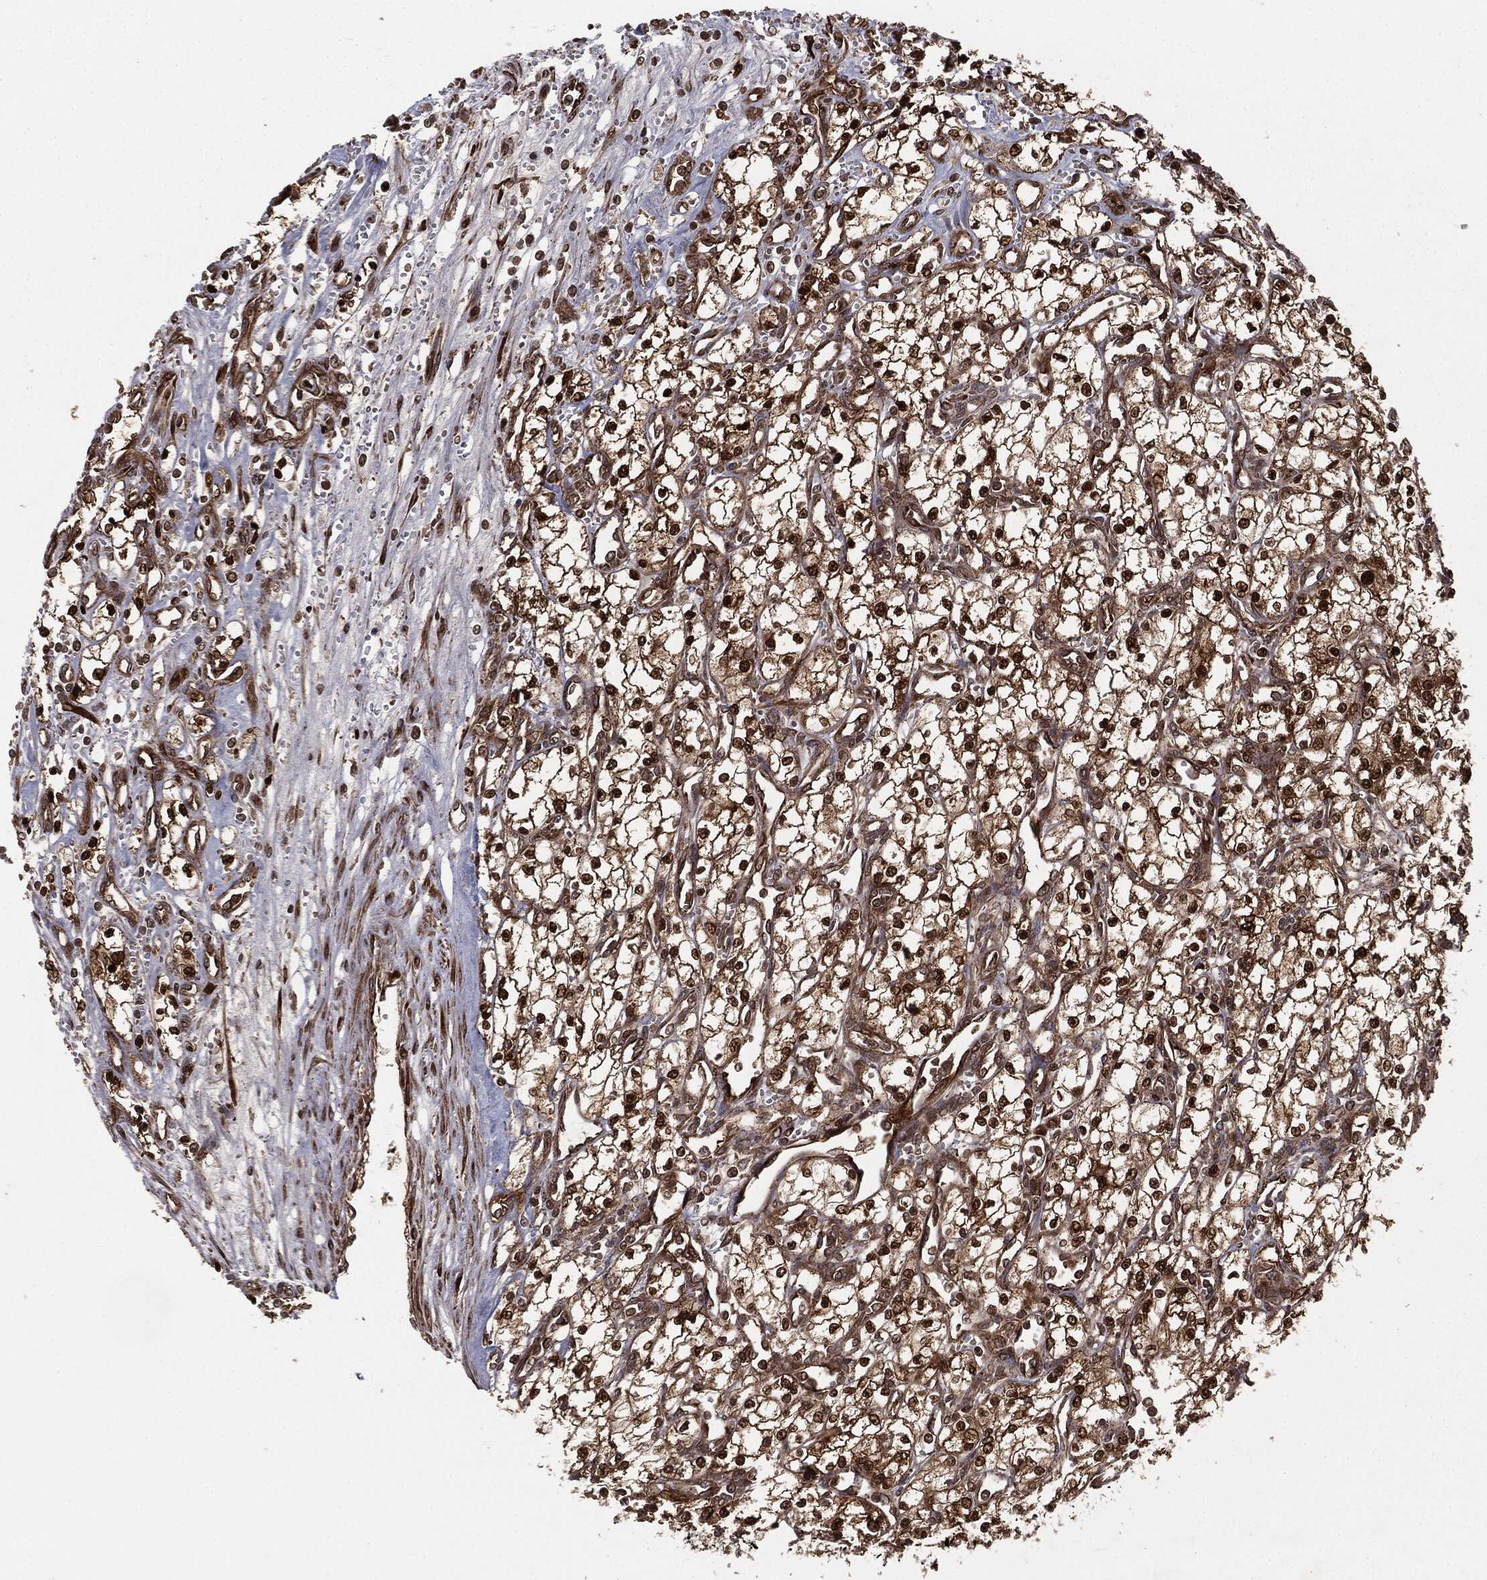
{"staining": {"intensity": "strong", "quantity": ">75%", "location": "cytoplasmic/membranous,nuclear"}, "tissue": "renal cancer", "cell_type": "Tumor cells", "image_type": "cancer", "snomed": [{"axis": "morphology", "description": "Adenocarcinoma, NOS"}, {"axis": "topography", "description": "Kidney"}], "caption": "DAB immunohistochemical staining of renal cancer shows strong cytoplasmic/membranous and nuclear protein staining in approximately >75% of tumor cells.", "gene": "RANBP9", "patient": {"sex": "male", "age": 59}}